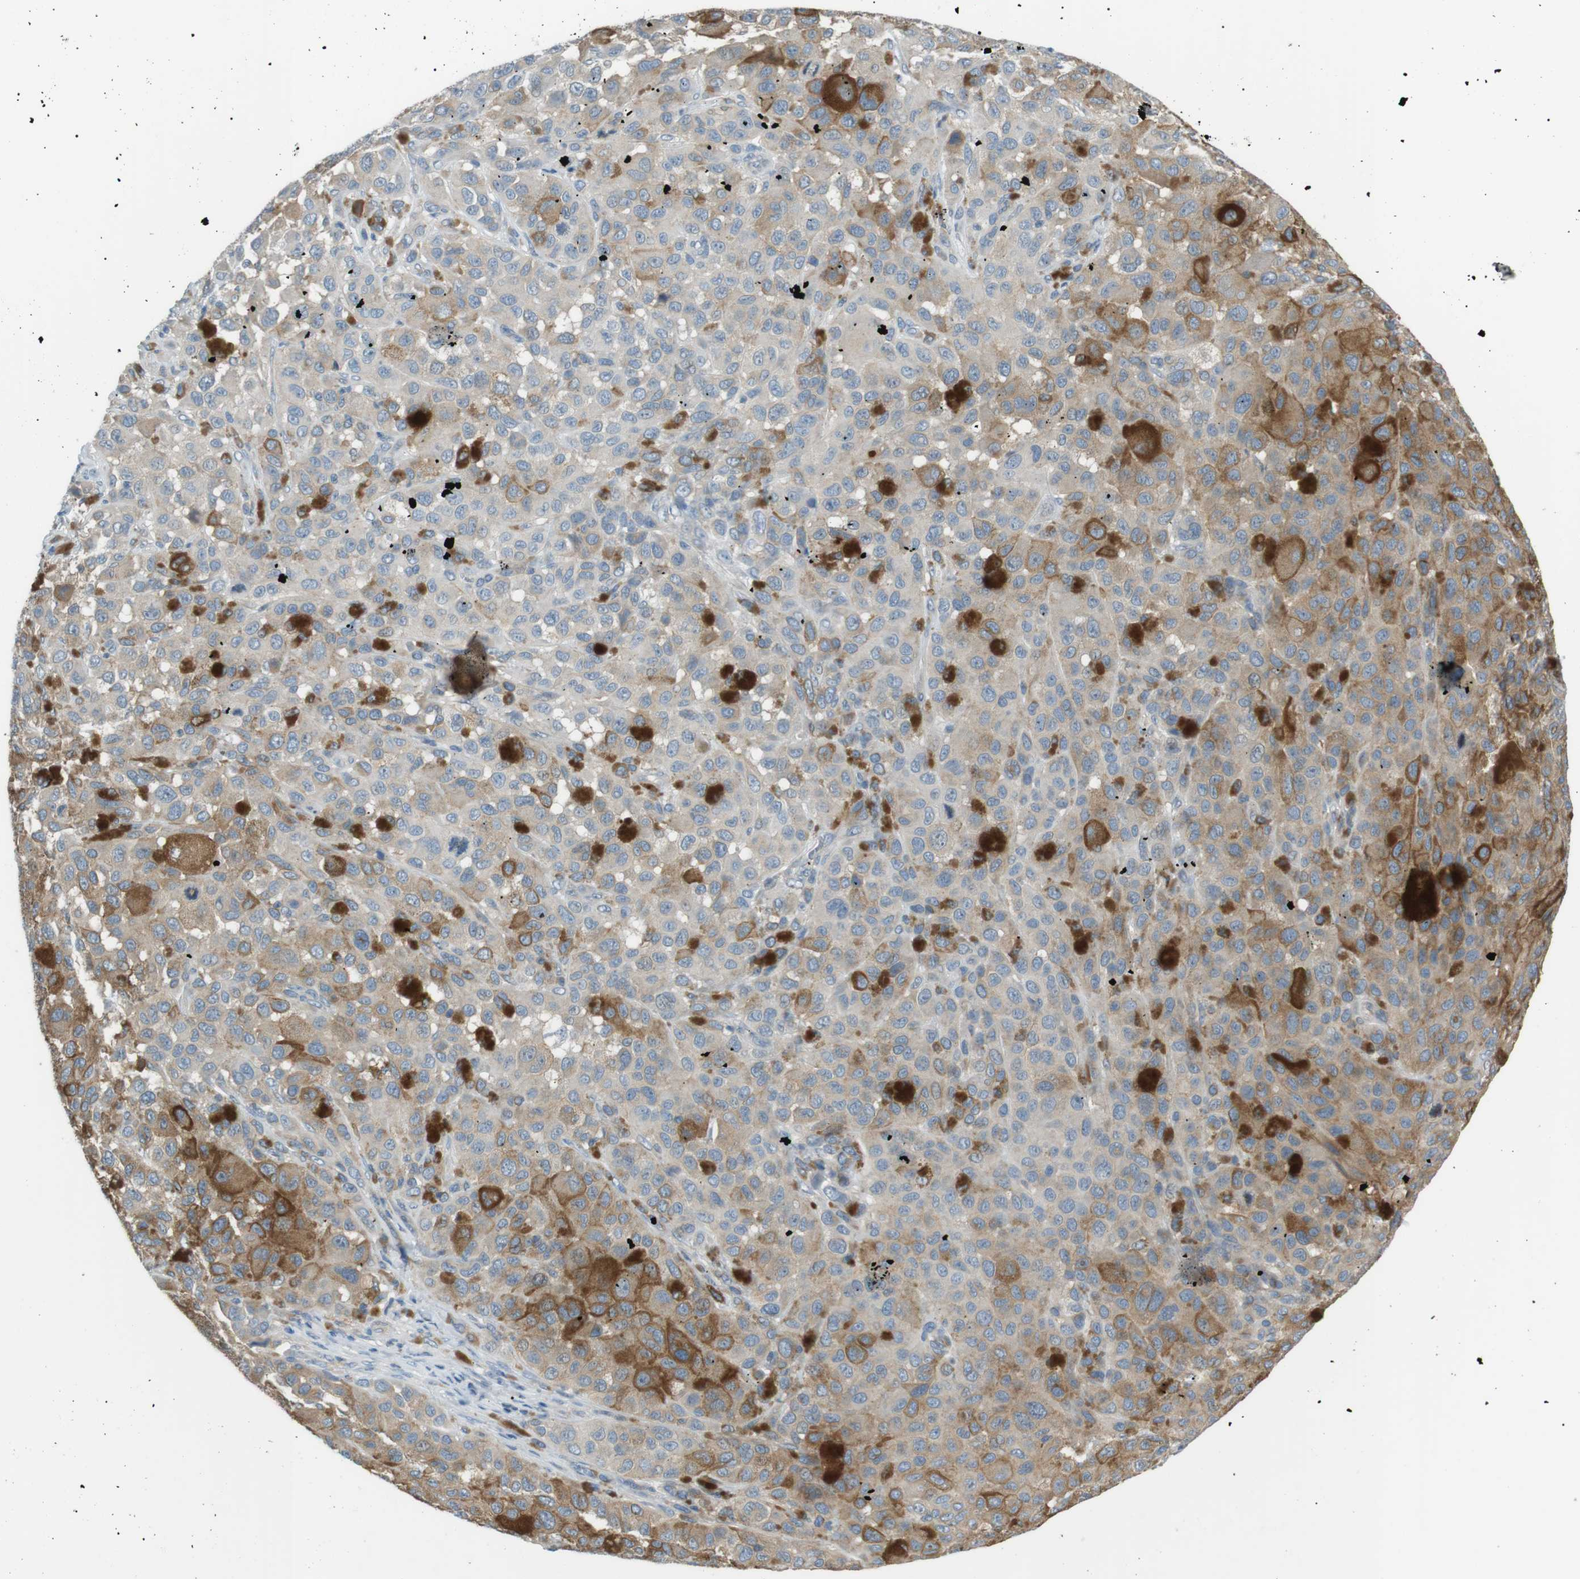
{"staining": {"intensity": "weak", "quantity": "<25%", "location": "cytoplasmic/membranous"}, "tissue": "melanoma", "cell_type": "Tumor cells", "image_type": "cancer", "snomed": [{"axis": "morphology", "description": "Malignant melanoma, NOS"}, {"axis": "topography", "description": "Skin"}], "caption": "The IHC histopathology image has no significant positivity in tumor cells of melanoma tissue. (DAB (3,3'-diaminobenzidine) immunohistochemistry (IHC) with hematoxylin counter stain).", "gene": "CDH26", "patient": {"sex": "male", "age": 96}}